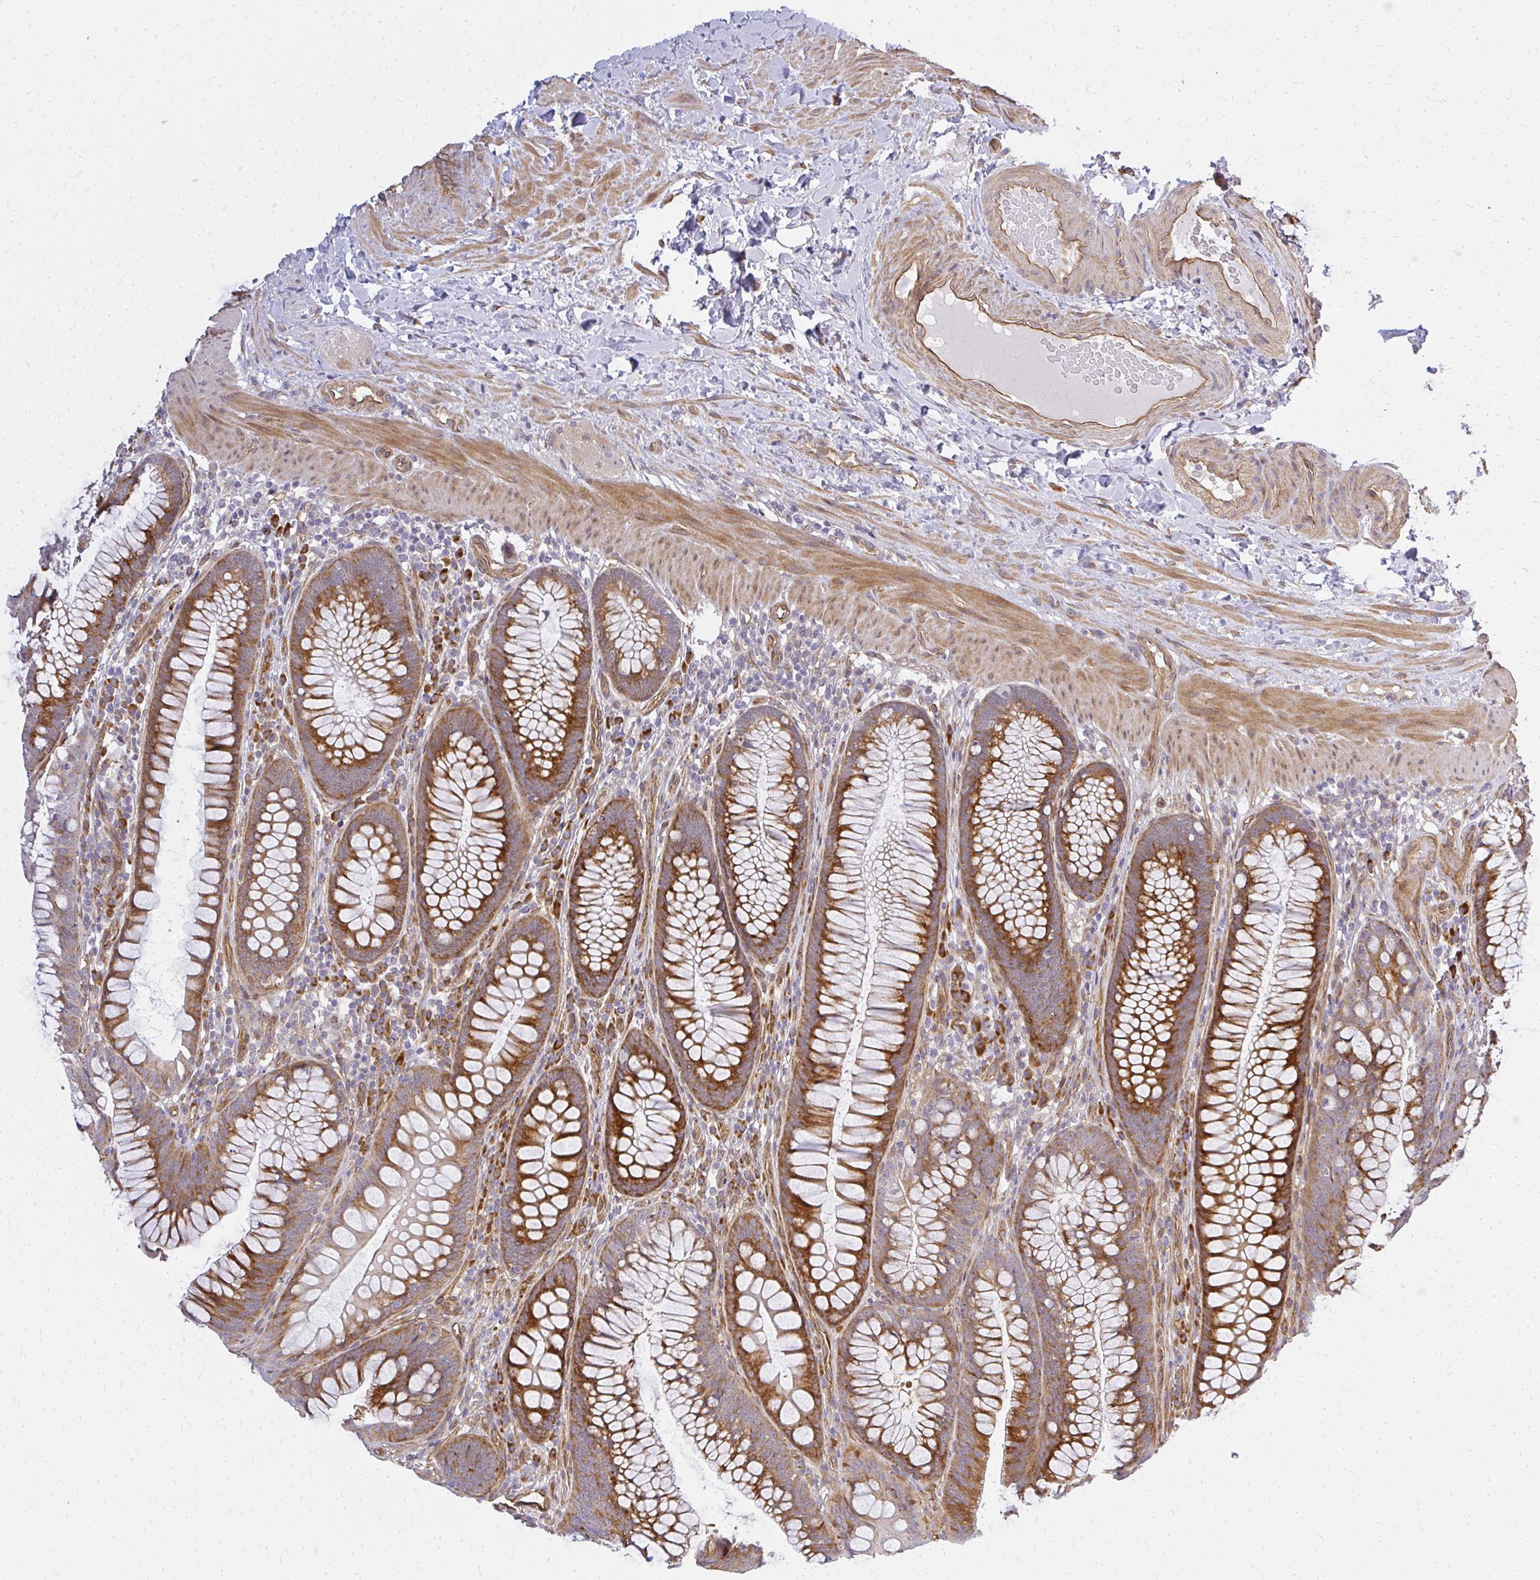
{"staining": {"intensity": "moderate", "quantity": ">75%", "location": "cytoplasmic/membranous"}, "tissue": "colon", "cell_type": "Endothelial cells", "image_type": "normal", "snomed": [{"axis": "morphology", "description": "Normal tissue, NOS"}, {"axis": "morphology", "description": "Adenoma, NOS"}, {"axis": "topography", "description": "Soft tissue"}, {"axis": "topography", "description": "Colon"}], "caption": "DAB immunohistochemical staining of normal colon demonstrates moderate cytoplasmic/membranous protein staining in about >75% of endothelial cells. (DAB IHC with brightfield microscopy, high magnification).", "gene": "ENSG00000258472", "patient": {"sex": "male", "age": 47}}